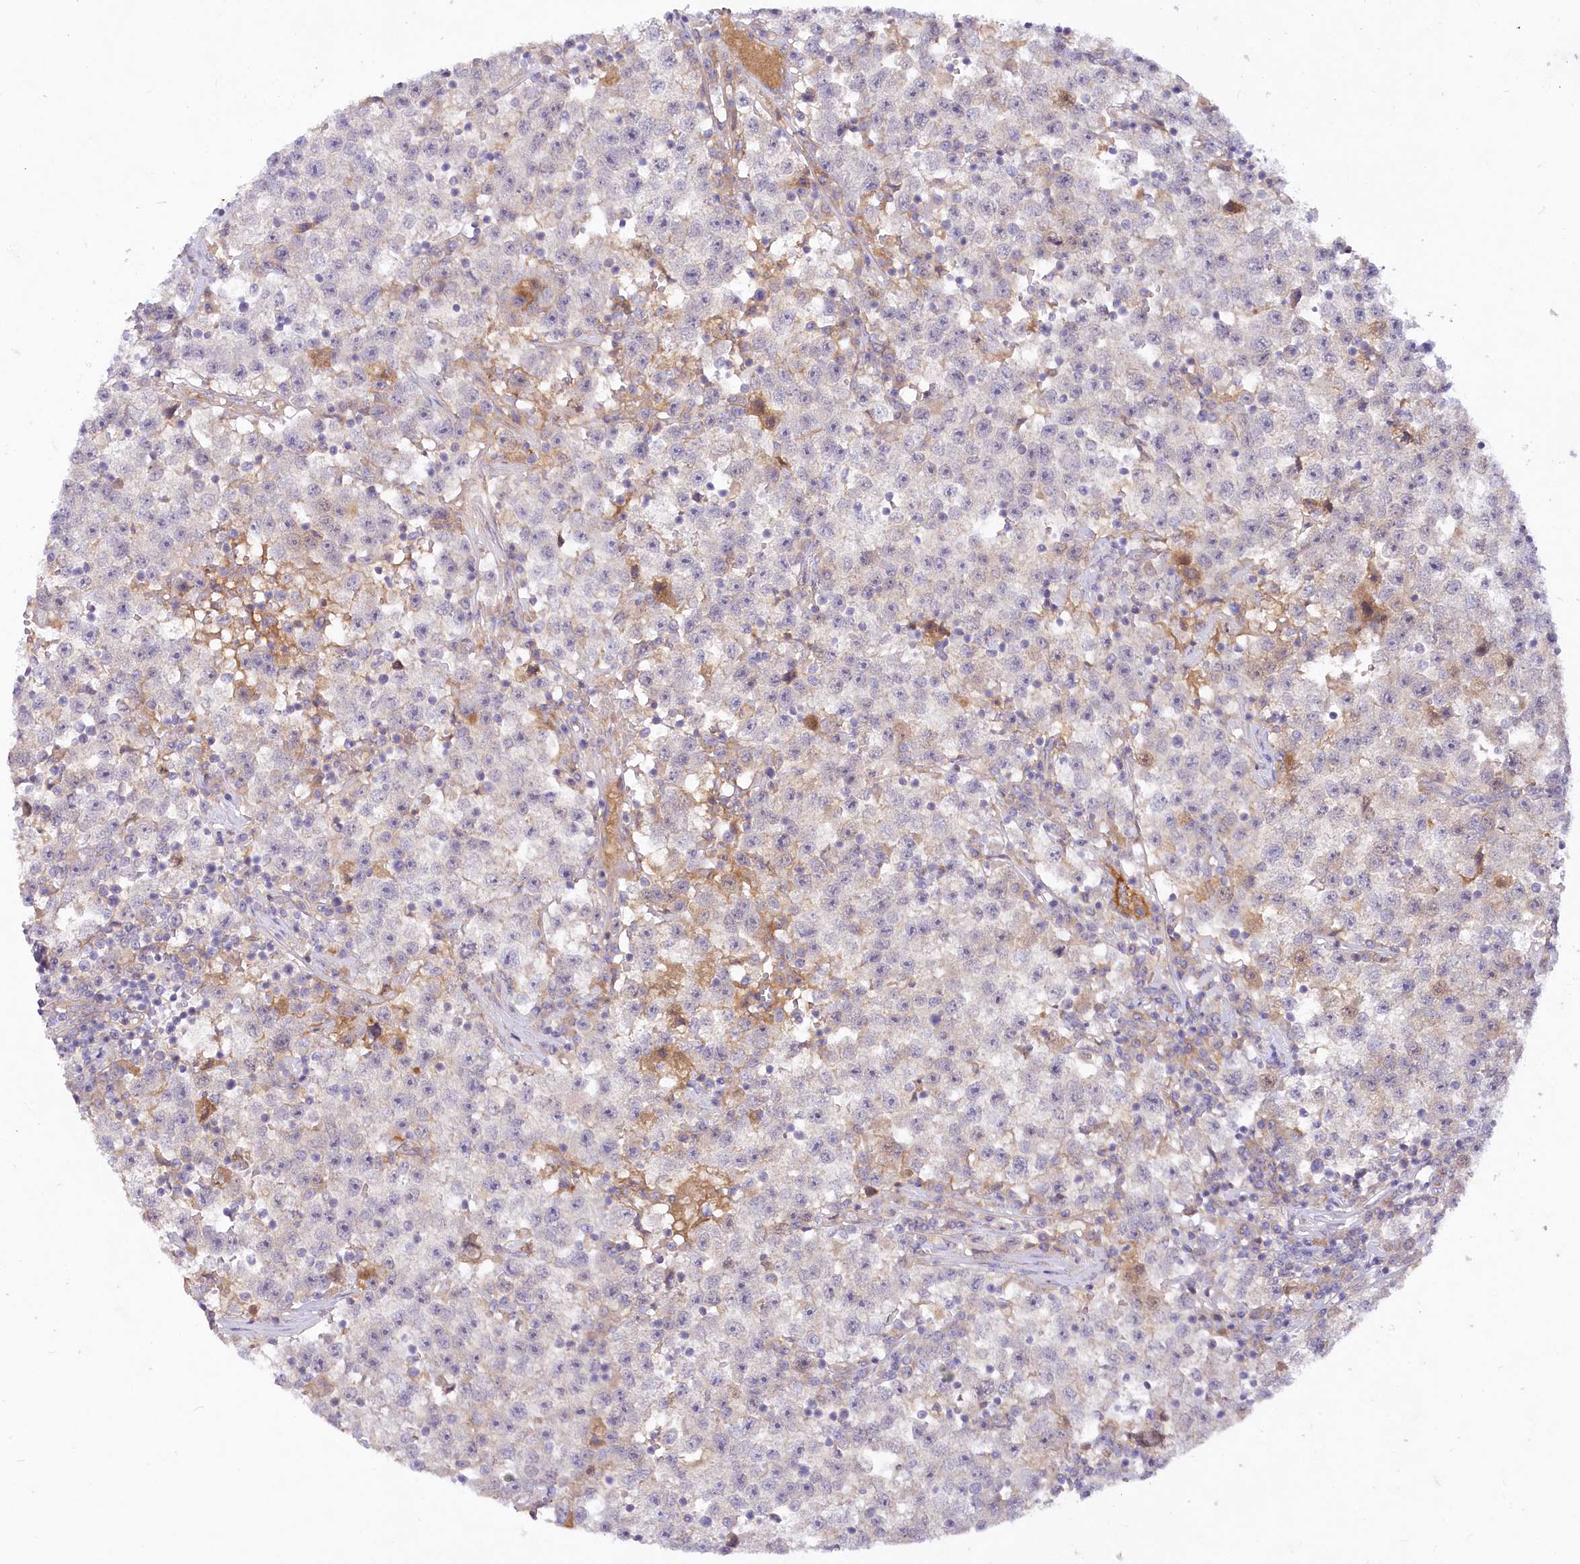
{"staining": {"intensity": "weak", "quantity": "<25%", "location": "cytoplasmic/membranous"}, "tissue": "testis cancer", "cell_type": "Tumor cells", "image_type": "cancer", "snomed": [{"axis": "morphology", "description": "Seminoma, NOS"}, {"axis": "topography", "description": "Testis"}], "caption": "Tumor cells show no significant protein expression in seminoma (testis). Nuclei are stained in blue.", "gene": "EFHC2", "patient": {"sex": "male", "age": 22}}